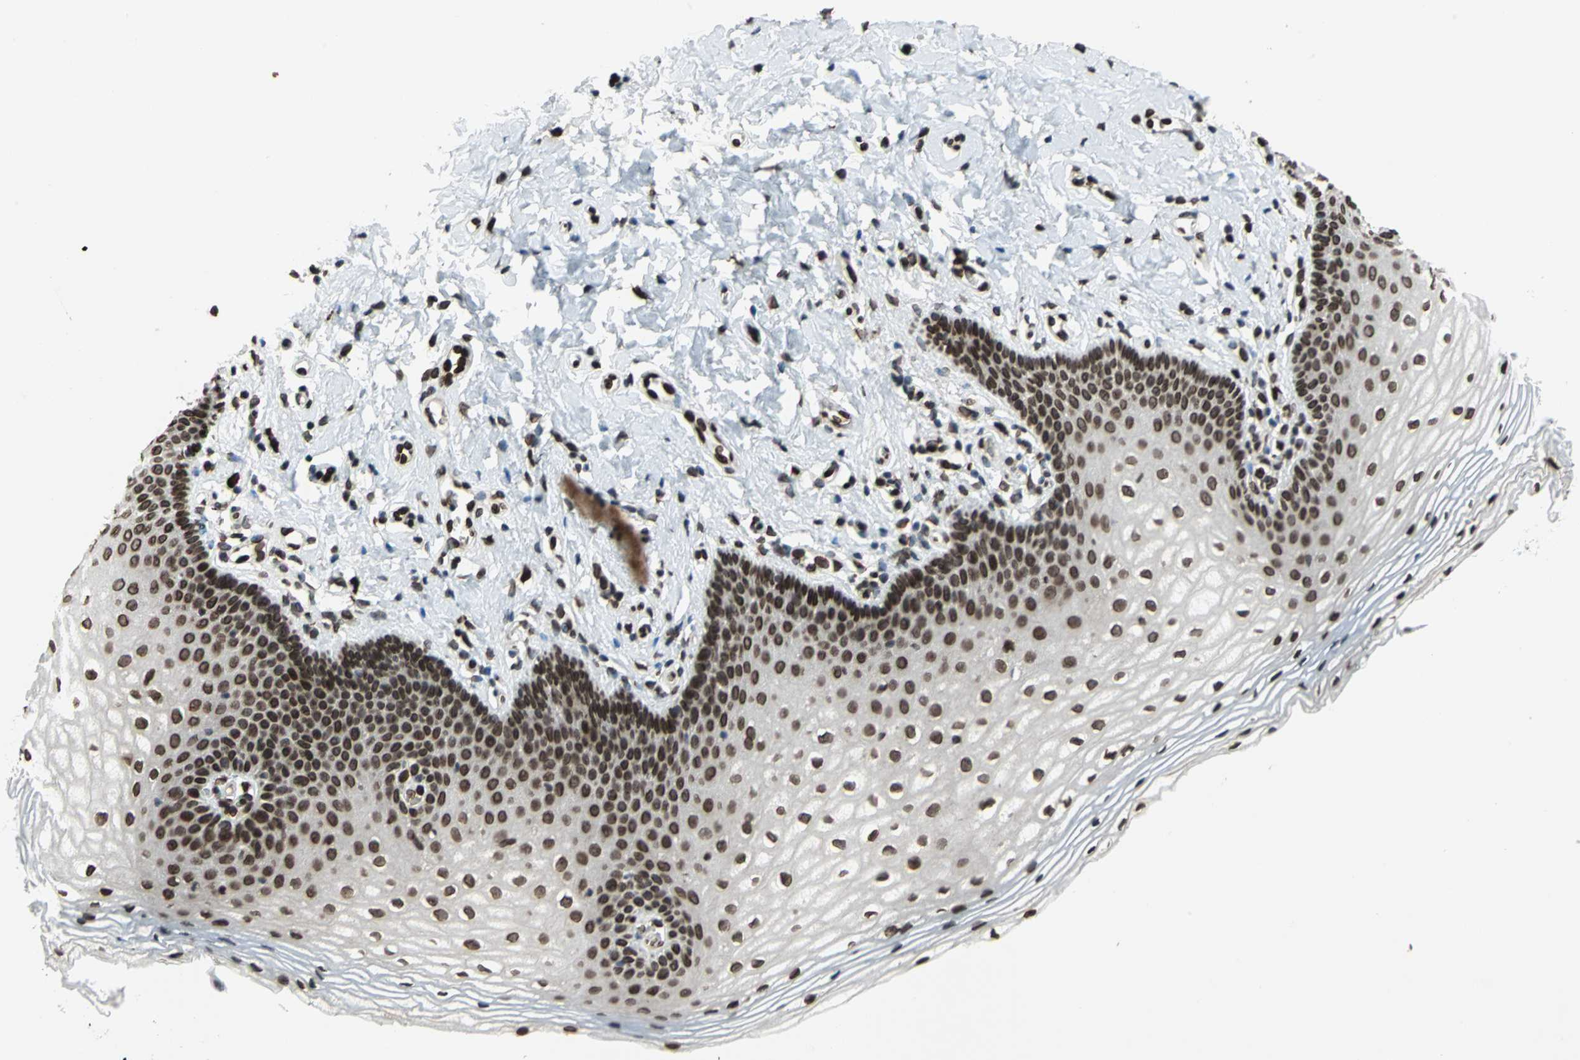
{"staining": {"intensity": "strong", "quantity": ">75%", "location": "nuclear"}, "tissue": "vagina", "cell_type": "Squamous epithelial cells", "image_type": "normal", "snomed": [{"axis": "morphology", "description": "Normal tissue, NOS"}, {"axis": "topography", "description": "Vagina"}], "caption": "Protein staining displays strong nuclear positivity in about >75% of squamous epithelial cells in benign vagina. Nuclei are stained in blue.", "gene": "ISY1", "patient": {"sex": "female", "age": 55}}